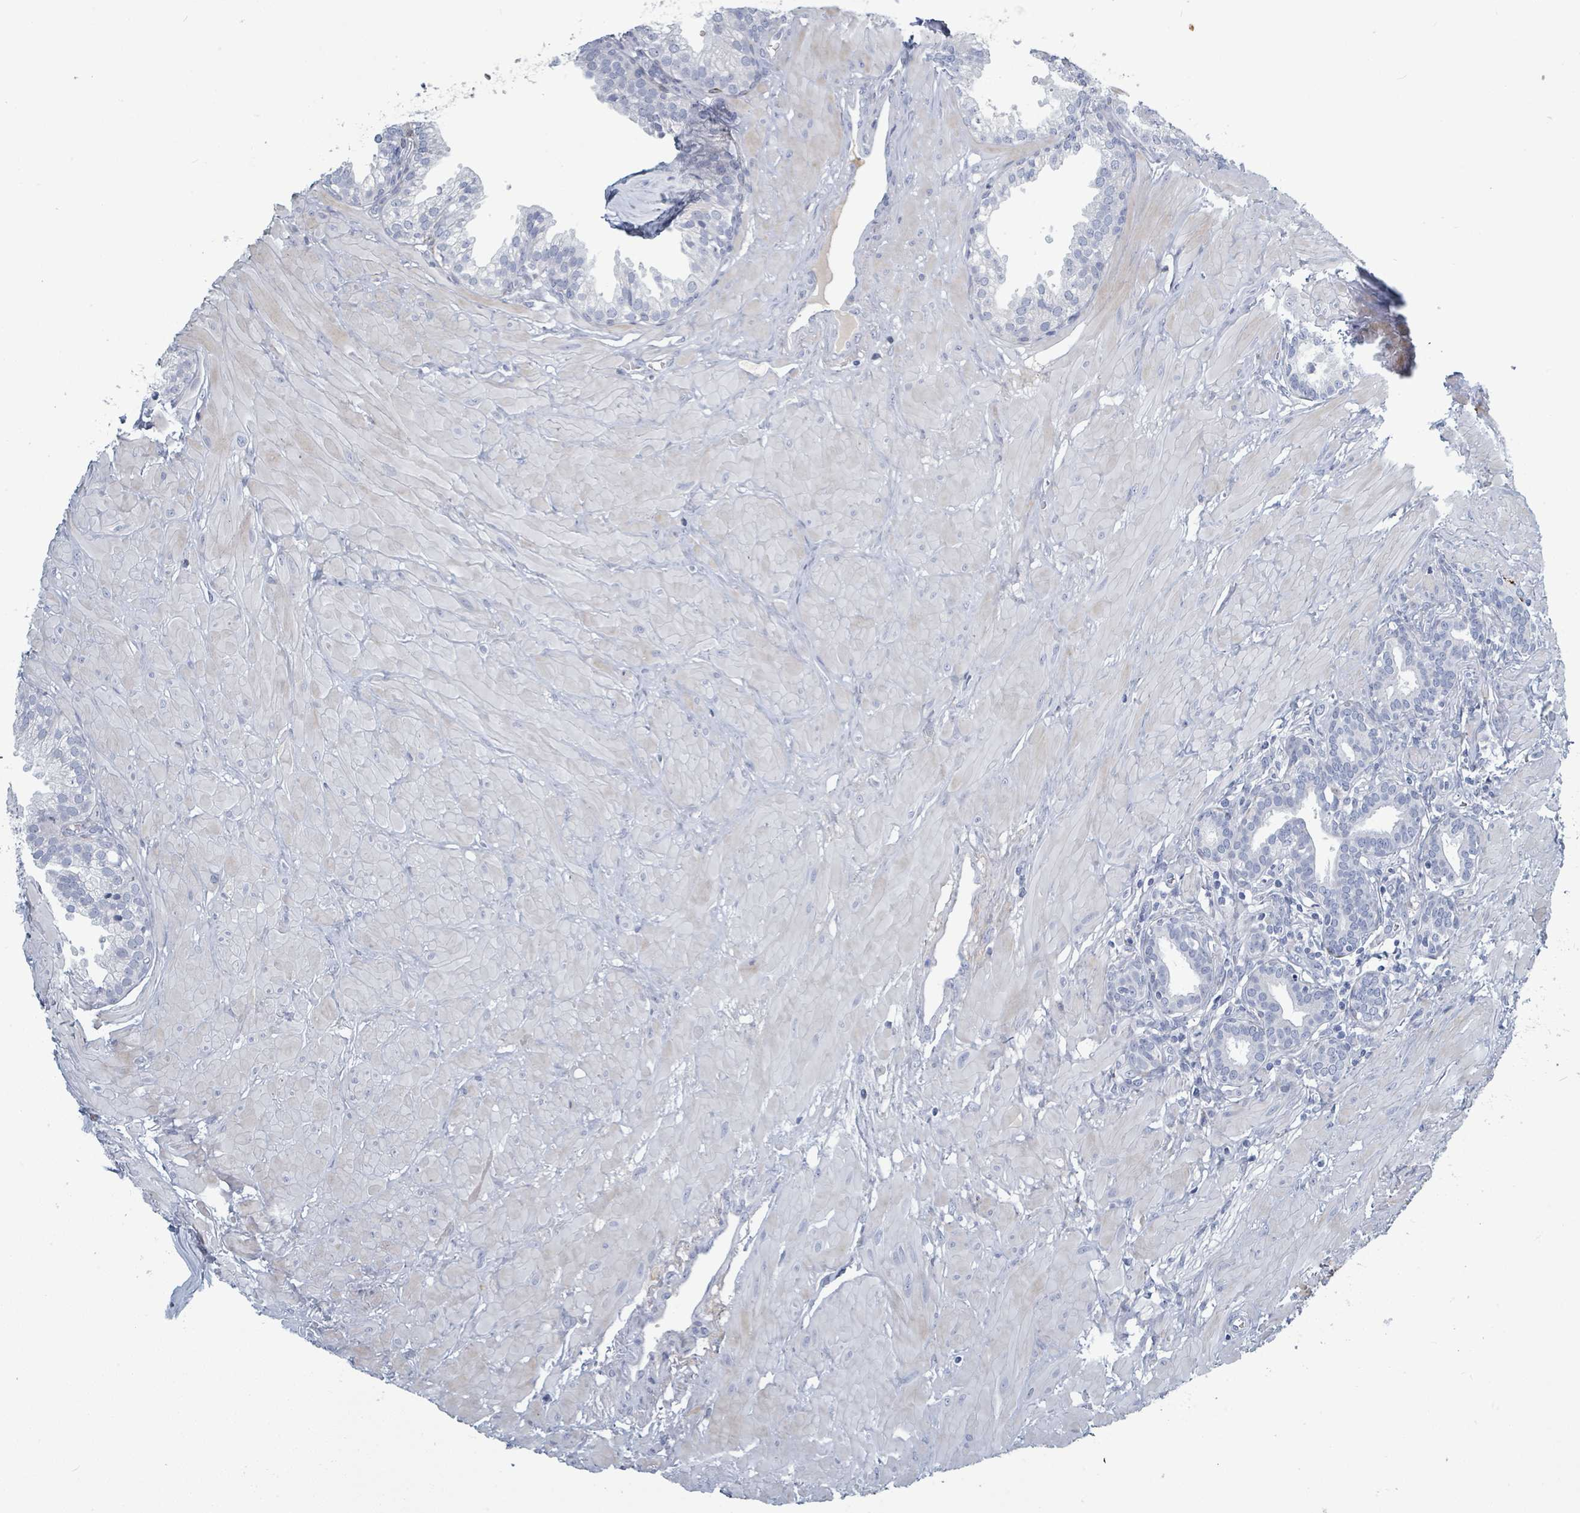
{"staining": {"intensity": "negative", "quantity": "none", "location": "none"}, "tissue": "prostate", "cell_type": "Glandular cells", "image_type": "normal", "snomed": [{"axis": "morphology", "description": "Normal tissue, NOS"}, {"axis": "topography", "description": "Prostate"}, {"axis": "topography", "description": "Peripheral nerve tissue"}], "caption": "Immunohistochemistry (IHC) image of unremarkable prostate: human prostate stained with DAB displays no significant protein positivity in glandular cells.", "gene": "RAB33B", "patient": {"sex": "male", "age": 55}}